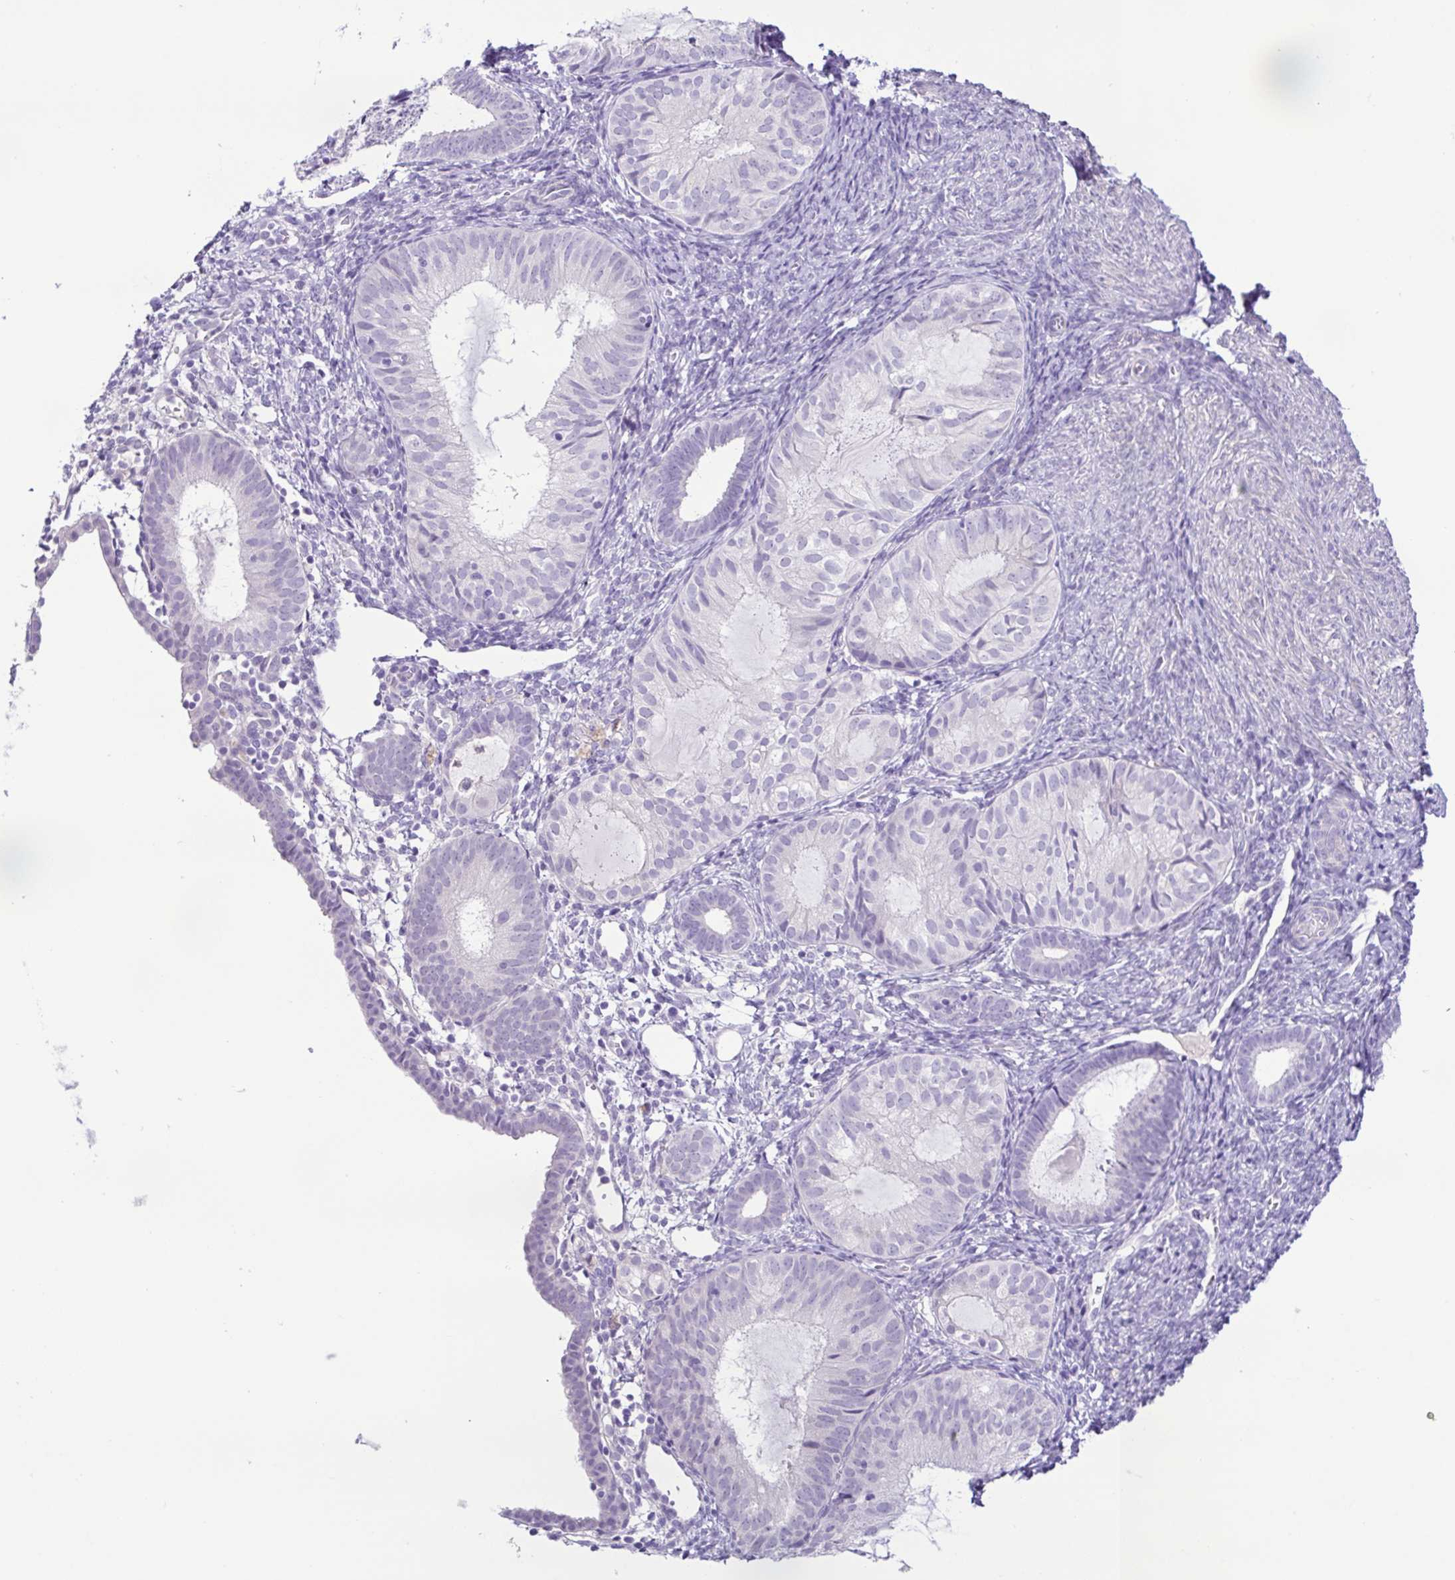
{"staining": {"intensity": "negative", "quantity": "none", "location": "none"}, "tissue": "endometrial cancer", "cell_type": "Tumor cells", "image_type": "cancer", "snomed": [{"axis": "morphology", "description": "Normal tissue, NOS"}, {"axis": "morphology", "description": "Adenocarcinoma, NOS"}, {"axis": "topography", "description": "Smooth muscle"}, {"axis": "topography", "description": "Endometrium"}, {"axis": "topography", "description": "Myometrium, NOS"}], "caption": "This is a photomicrograph of immunohistochemistry staining of endometrial cancer (adenocarcinoma), which shows no expression in tumor cells.", "gene": "TERT", "patient": {"sex": "female", "age": 81}}